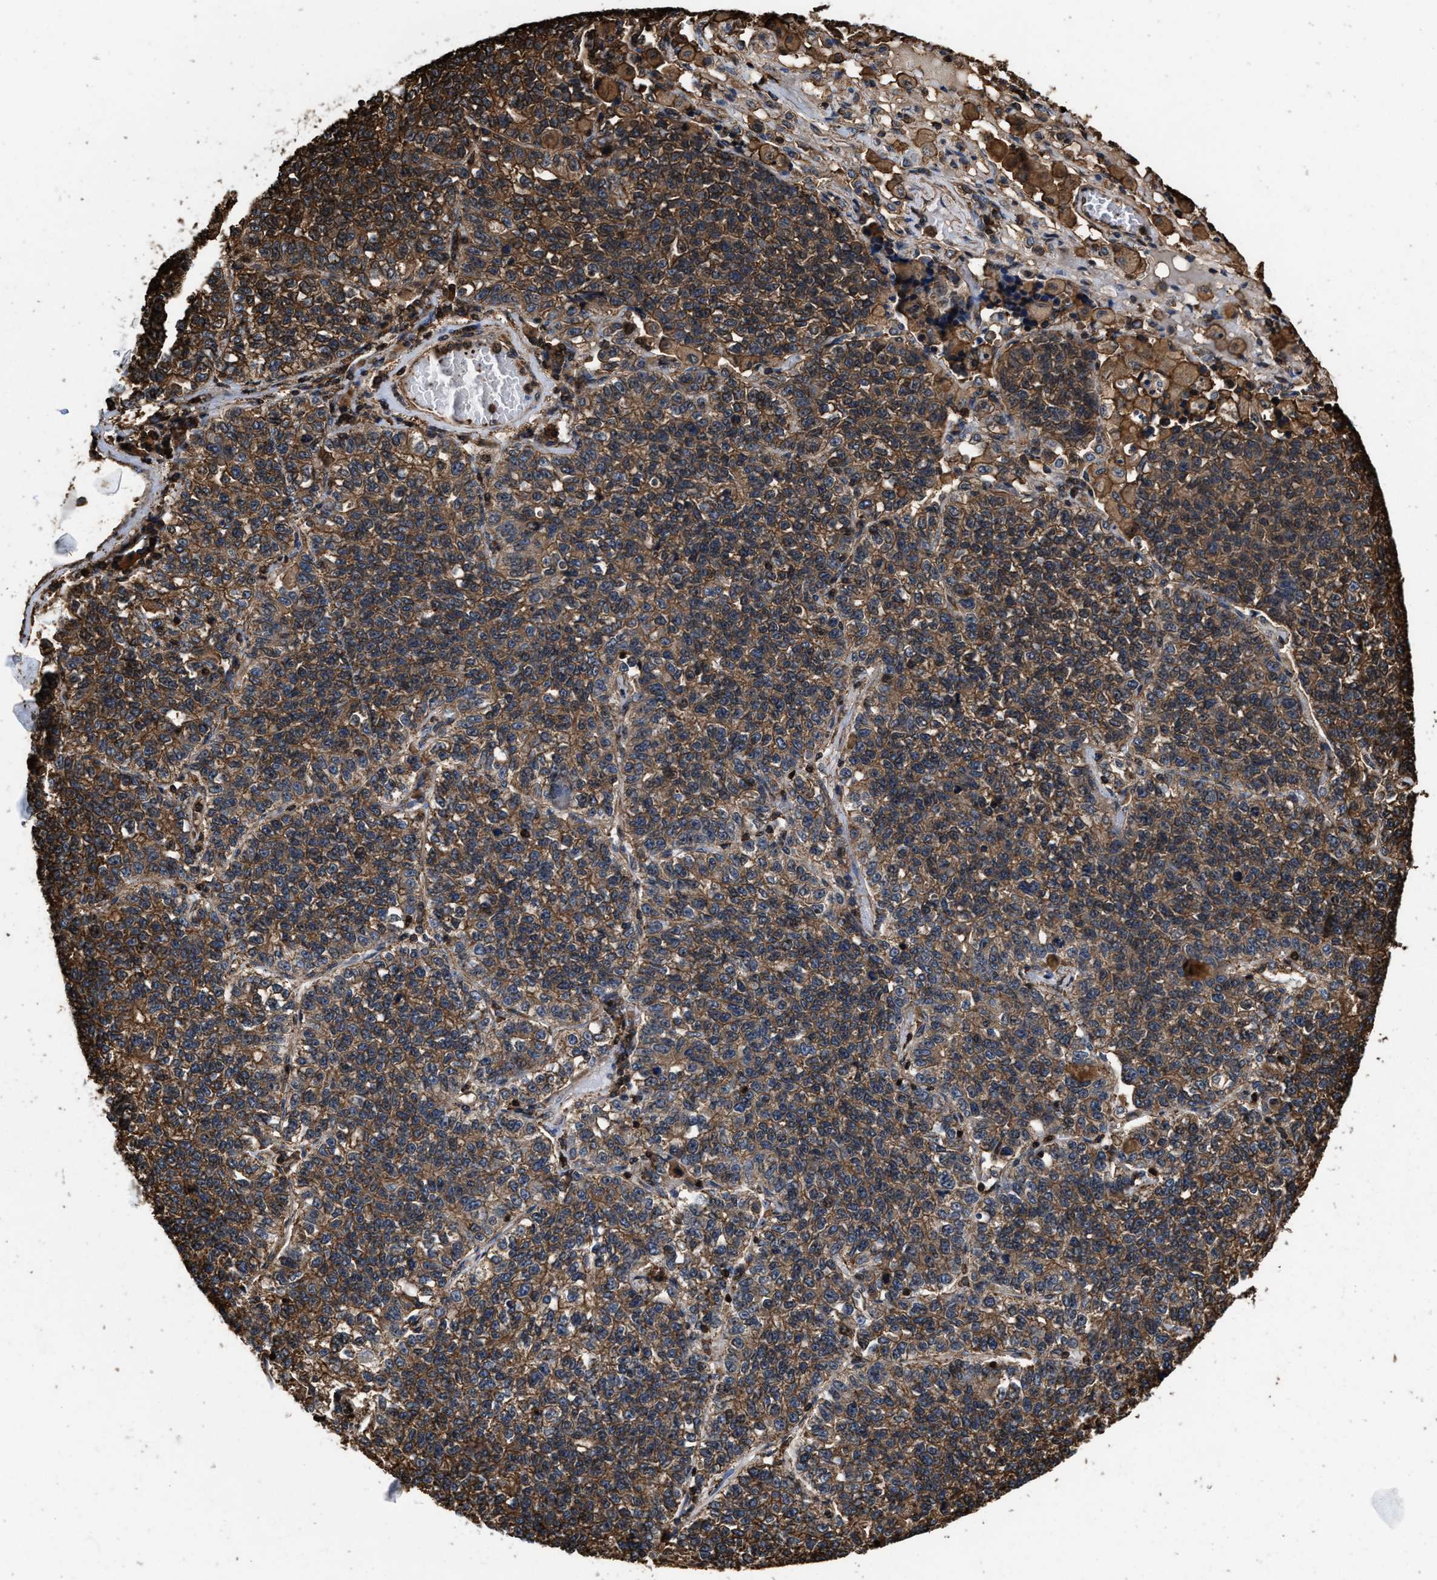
{"staining": {"intensity": "moderate", "quantity": ">75%", "location": "cytoplasmic/membranous"}, "tissue": "lung cancer", "cell_type": "Tumor cells", "image_type": "cancer", "snomed": [{"axis": "morphology", "description": "Adenocarcinoma, NOS"}, {"axis": "topography", "description": "Lung"}], "caption": "Lung adenocarcinoma stained with IHC reveals moderate cytoplasmic/membranous staining in approximately >75% of tumor cells. The staining is performed using DAB (3,3'-diaminobenzidine) brown chromogen to label protein expression. The nuclei are counter-stained blue using hematoxylin.", "gene": "KBTBD2", "patient": {"sex": "male", "age": 49}}